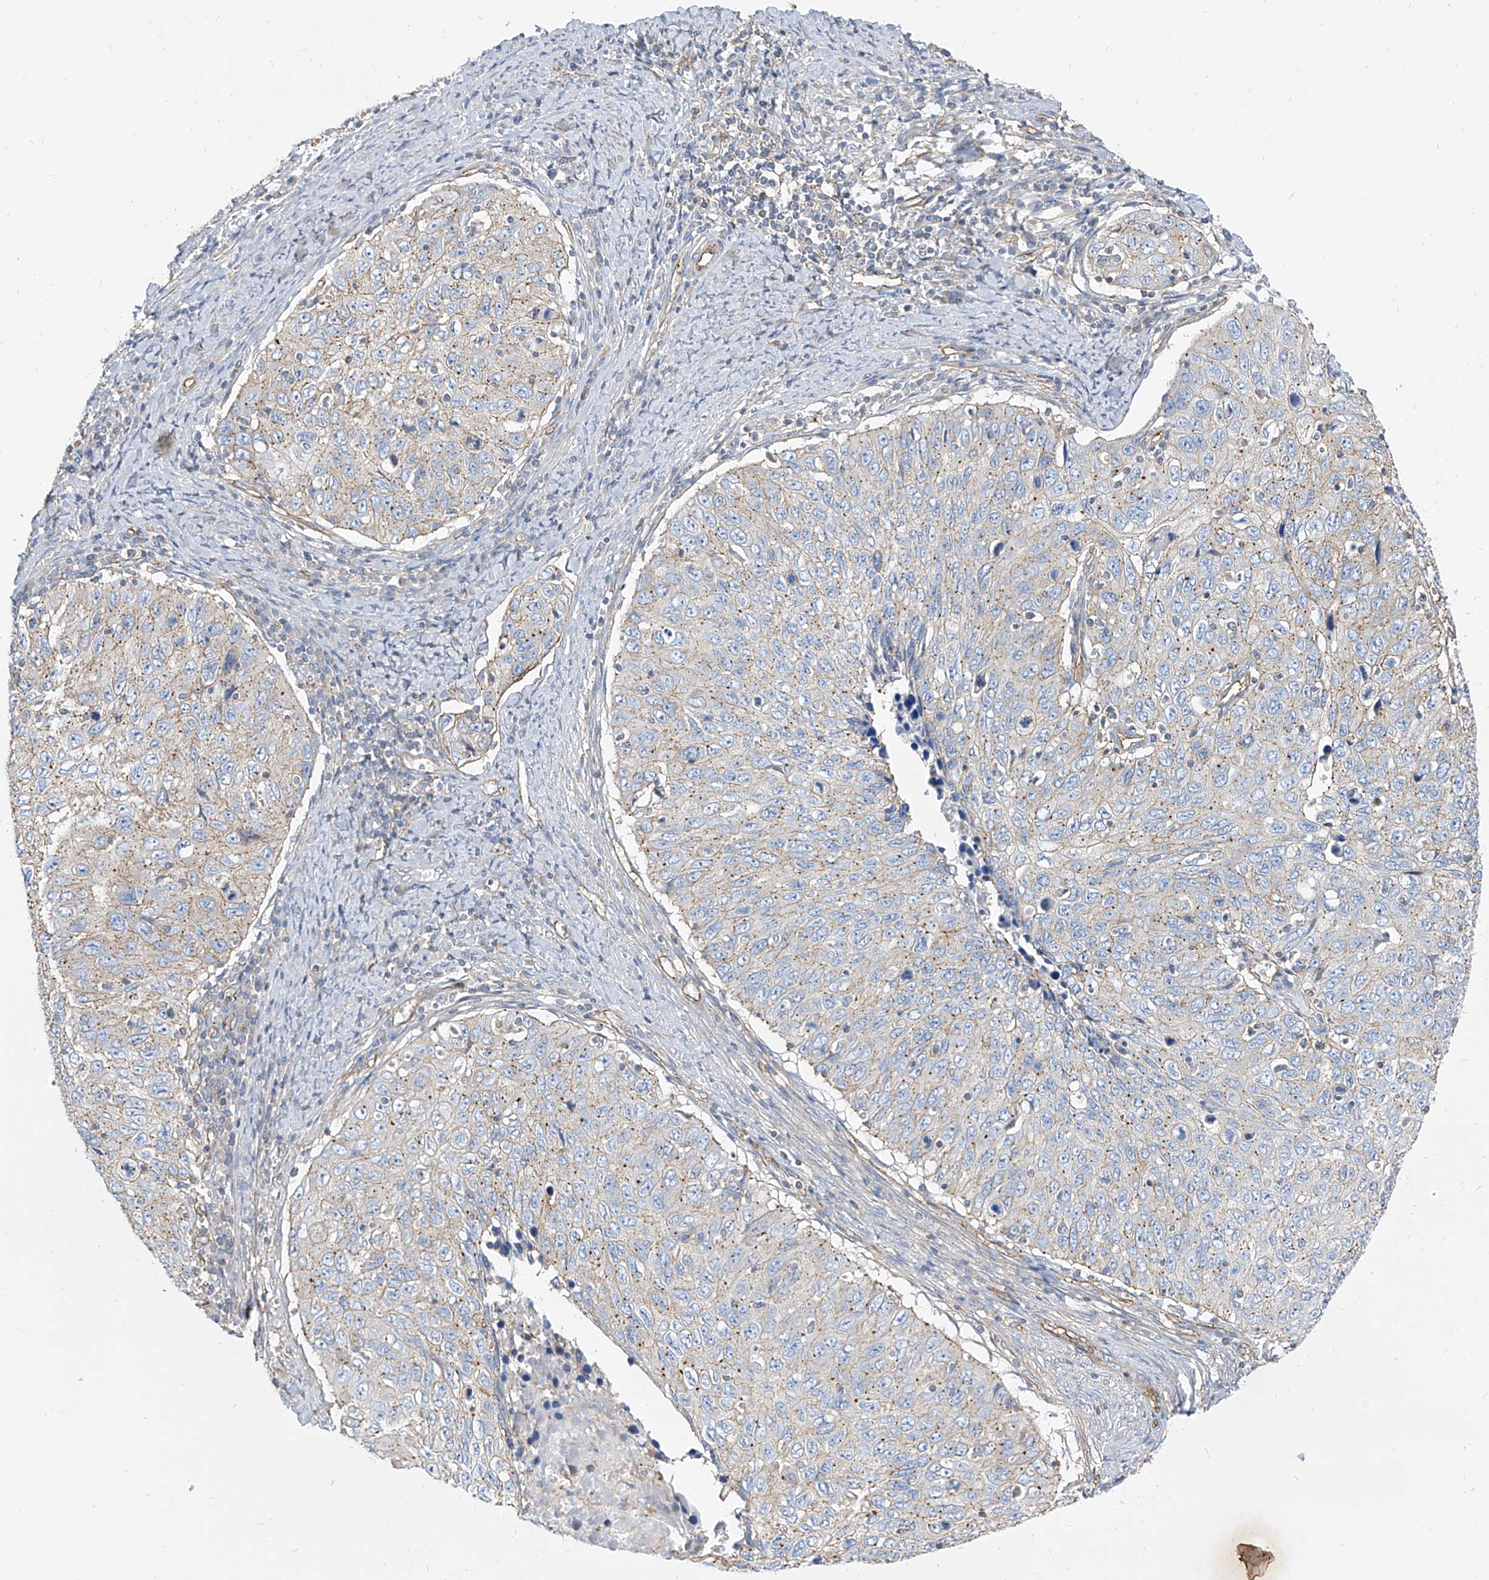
{"staining": {"intensity": "weak", "quantity": "25%-75%", "location": "cytoplasmic/membranous"}, "tissue": "cervical cancer", "cell_type": "Tumor cells", "image_type": "cancer", "snomed": [{"axis": "morphology", "description": "Squamous cell carcinoma, NOS"}, {"axis": "topography", "description": "Cervix"}], "caption": "Protein staining reveals weak cytoplasmic/membranous staining in about 25%-75% of tumor cells in cervical cancer (squamous cell carcinoma). The protein of interest is stained brown, and the nuclei are stained in blue (DAB IHC with brightfield microscopy, high magnification).", "gene": "TXLNB", "patient": {"sex": "female", "age": 53}}